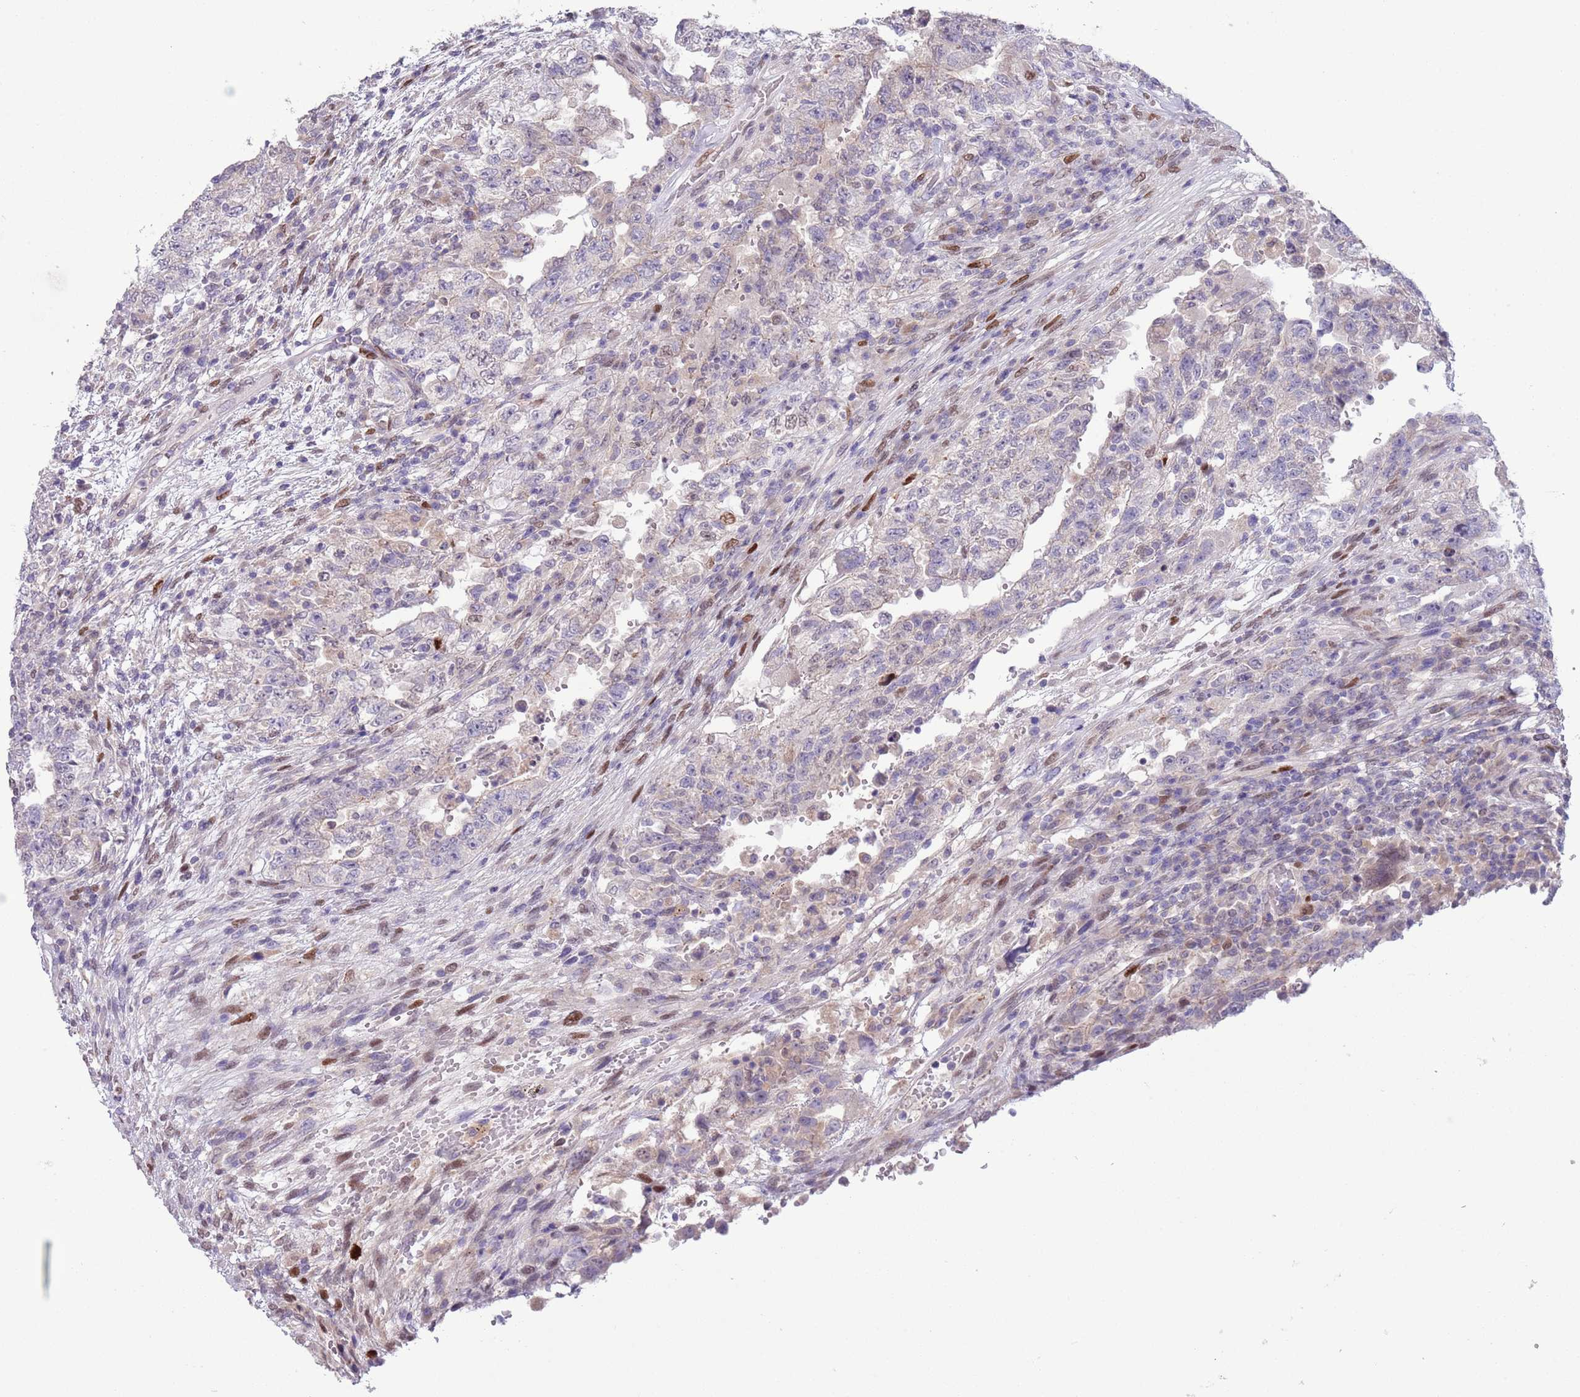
{"staining": {"intensity": "negative", "quantity": "none", "location": "none"}, "tissue": "testis cancer", "cell_type": "Tumor cells", "image_type": "cancer", "snomed": [{"axis": "morphology", "description": "Carcinoma, Embryonal, NOS"}, {"axis": "topography", "description": "Testis"}], "caption": "High magnification brightfield microscopy of testis cancer stained with DAB (brown) and counterstained with hematoxylin (blue): tumor cells show no significant expression. (DAB immunohistochemistry, high magnification).", "gene": "CCND2", "patient": {"sex": "male", "age": 26}}